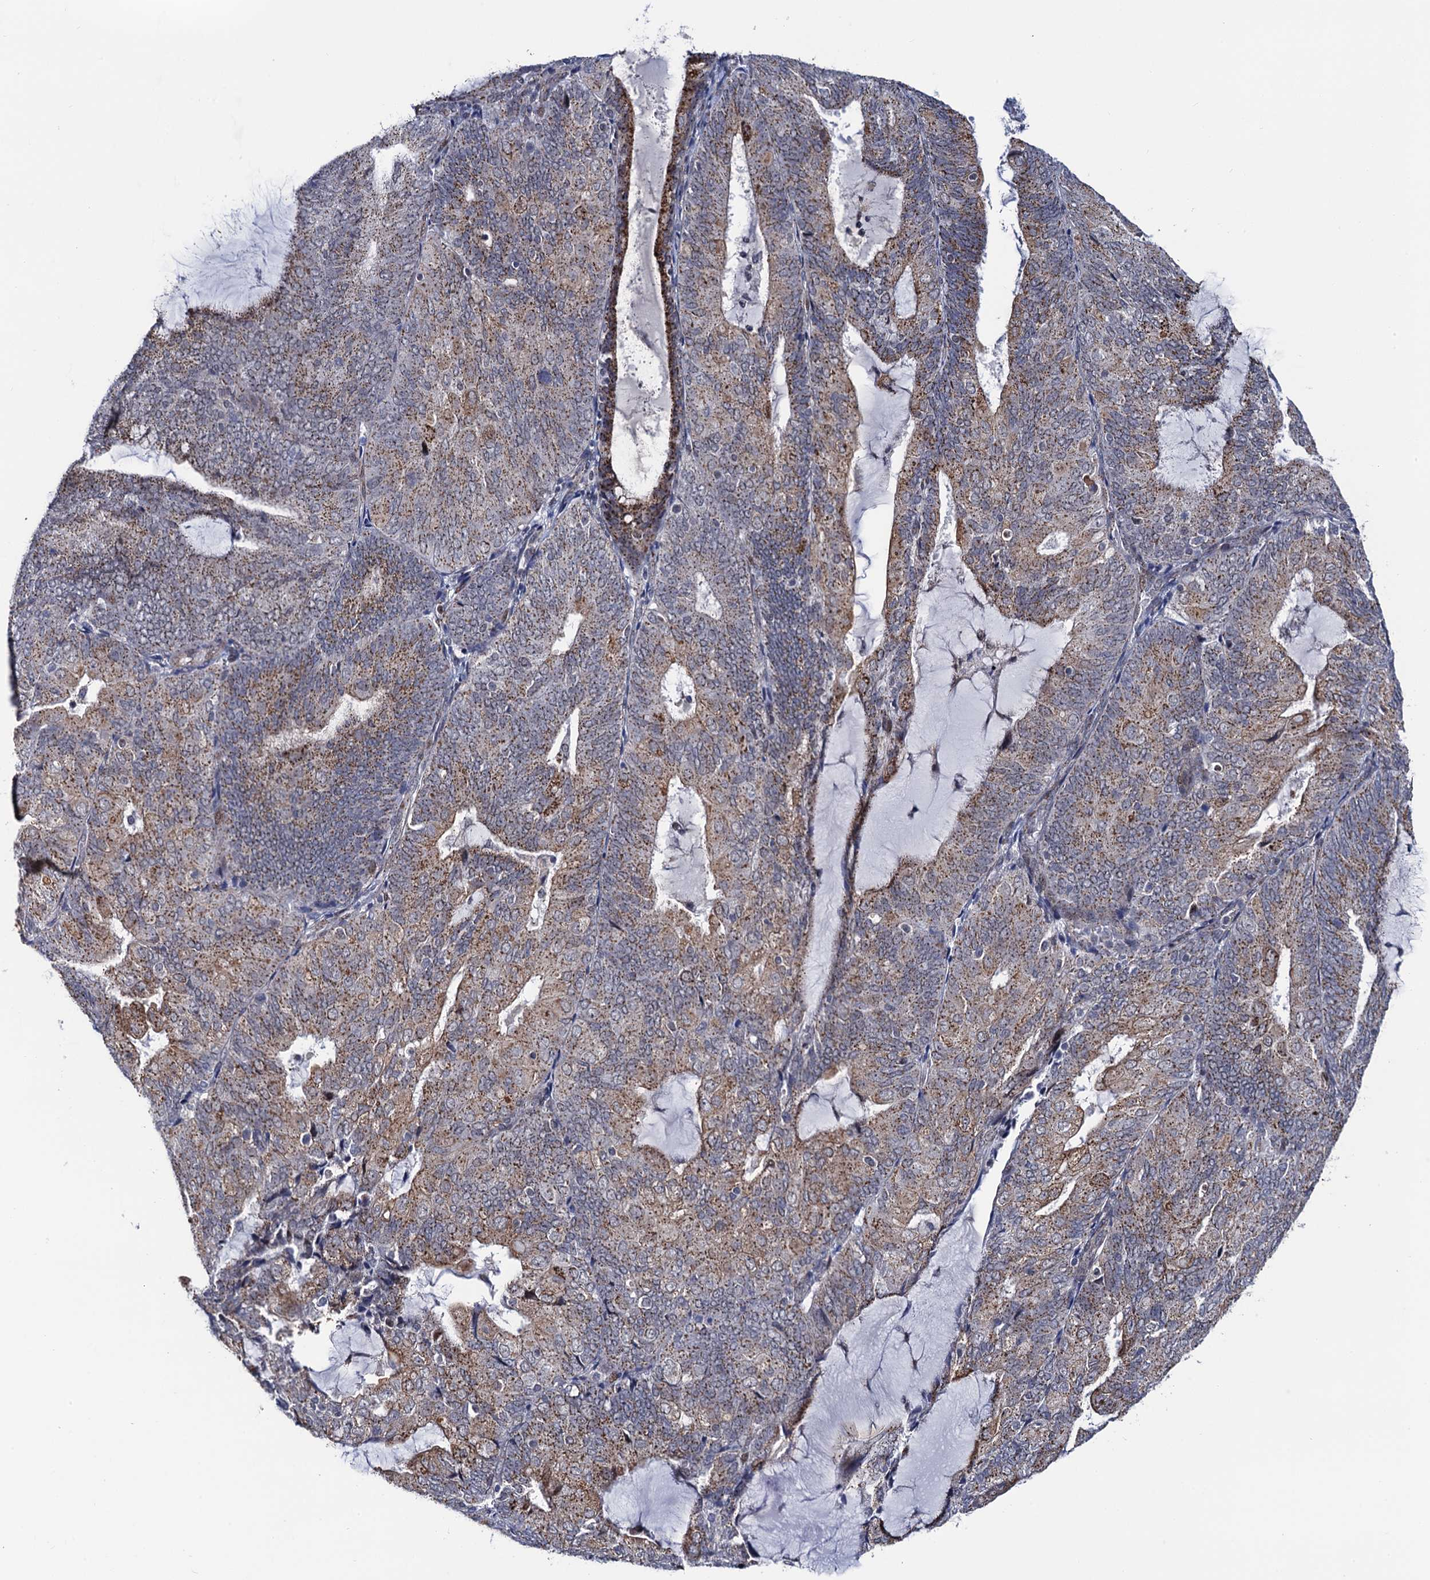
{"staining": {"intensity": "moderate", "quantity": ">75%", "location": "cytoplasmic/membranous"}, "tissue": "endometrial cancer", "cell_type": "Tumor cells", "image_type": "cancer", "snomed": [{"axis": "morphology", "description": "Adenocarcinoma, NOS"}, {"axis": "topography", "description": "Endometrium"}], "caption": "Immunohistochemical staining of human endometrial cancer demonstrates medium levels of moderate cytoplasmic/membranous protein staining in about >75% of tumor cells.", "gene": "THAP2", "patient": {"sex": "female", "age": 81}}